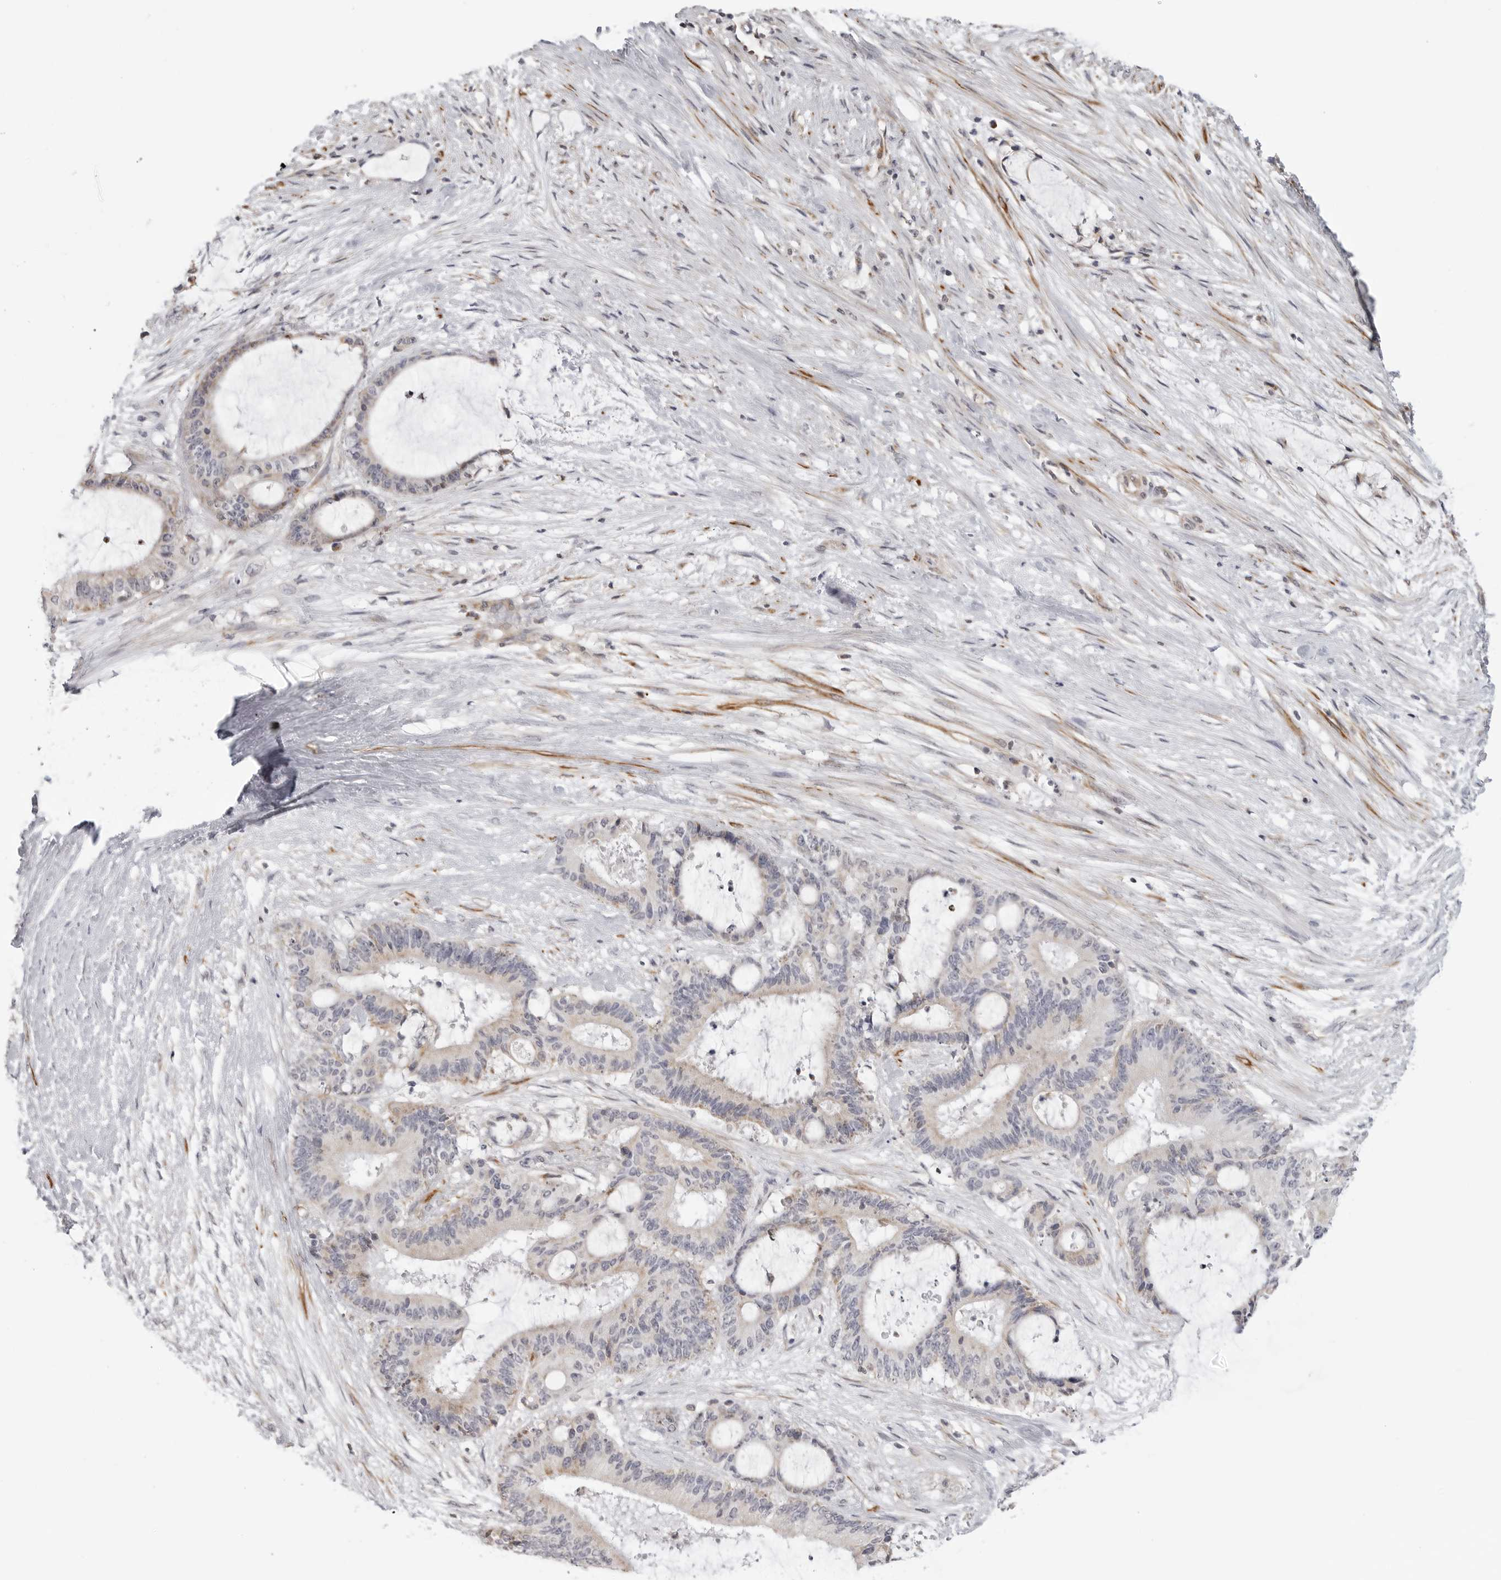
{"staining": {"intensity": "weak", "quantity": "25%-75%", "location": "cytoplasmic/membranous"}, "tissue": "liver cancer", "cell_type": "Tumor cells", "image_type": "cancer", "snomed": [{"axis": "morphology", "description": "Normal tissue, NOS"}, {"axis": "morphology", "description": "Cholangiocarcinoma"}, {"axis": "topography", "description": "Liver"}, {"axis": "topography", "description": "Peripheral nerve tissue"}], "caption": "Liver cancer (cholangiocarcinoma) stained with DAB immunohistochemistry demonstrates low levels of weak cytoplasmic/membranous expression in approximately 25%-75% of tumor cells.", "gene": "MAP7D1", "patient": {"sex": "female", "age": 73}}